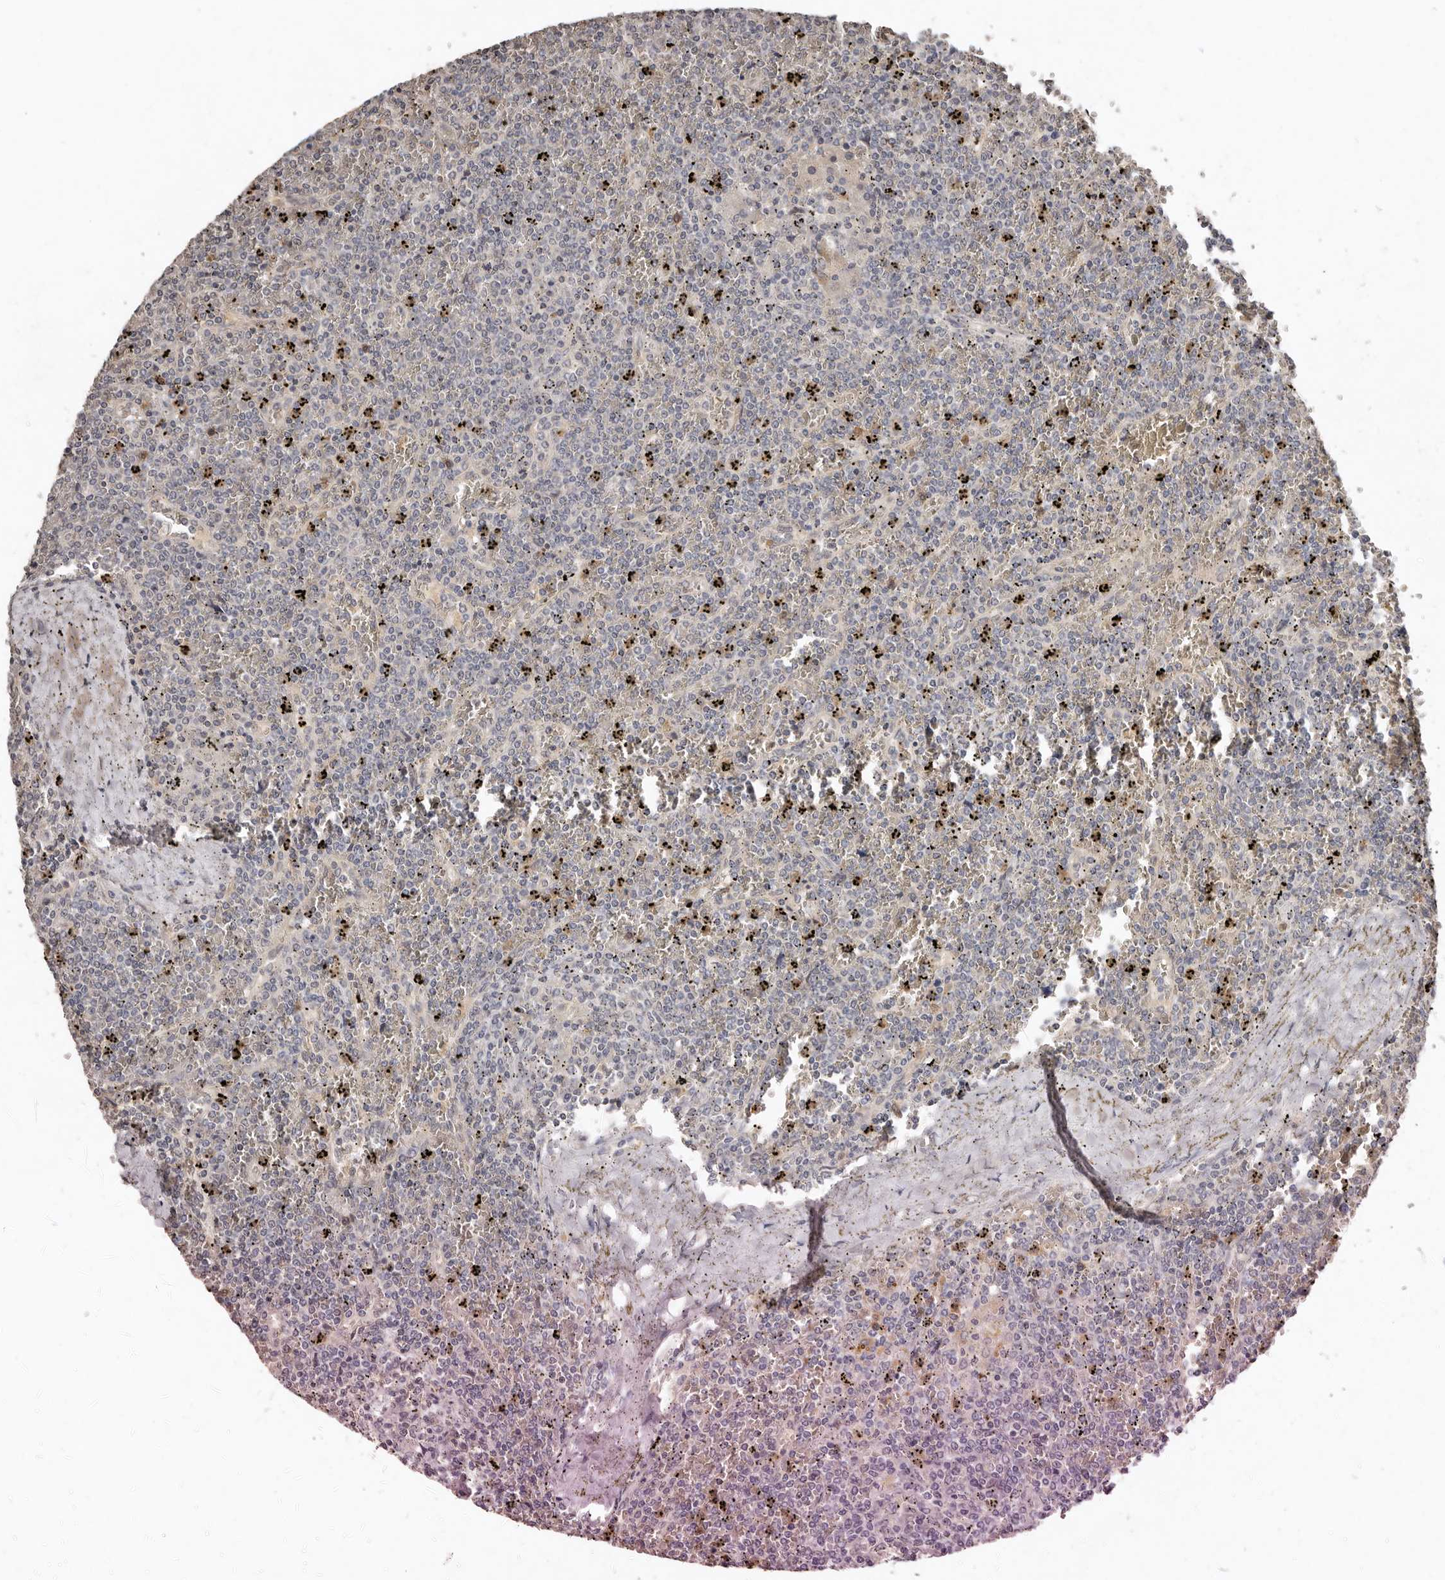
{"staining": {"intensity": "negative", "quantity": "none", "location": "none"}, "tissue": "lymphoma", "cell_type": "Tumor cells", "image_type": "cancer", "snomed": [{"axis": "morphology", "description": "Malignant lymphoma, non-Hodgkin's type, Low grade"}, {"axis": "topography", "description": "Spleen"}], "caption": "DAB (3,3'-diaminobenzidine) immunohistochemical staining of human malignant lymphoma, non-Hodgkin's type (low-grade) shows no significant expression in tumor cells. (Stains: DAB (3,3'-diaminobenzidine) IHC with hematoxylin counter stain, Microscopy: brightfield microscopy at high magnification).", "gene": "SULT1E1", "patient": {"sex": "female", "age": 19}}